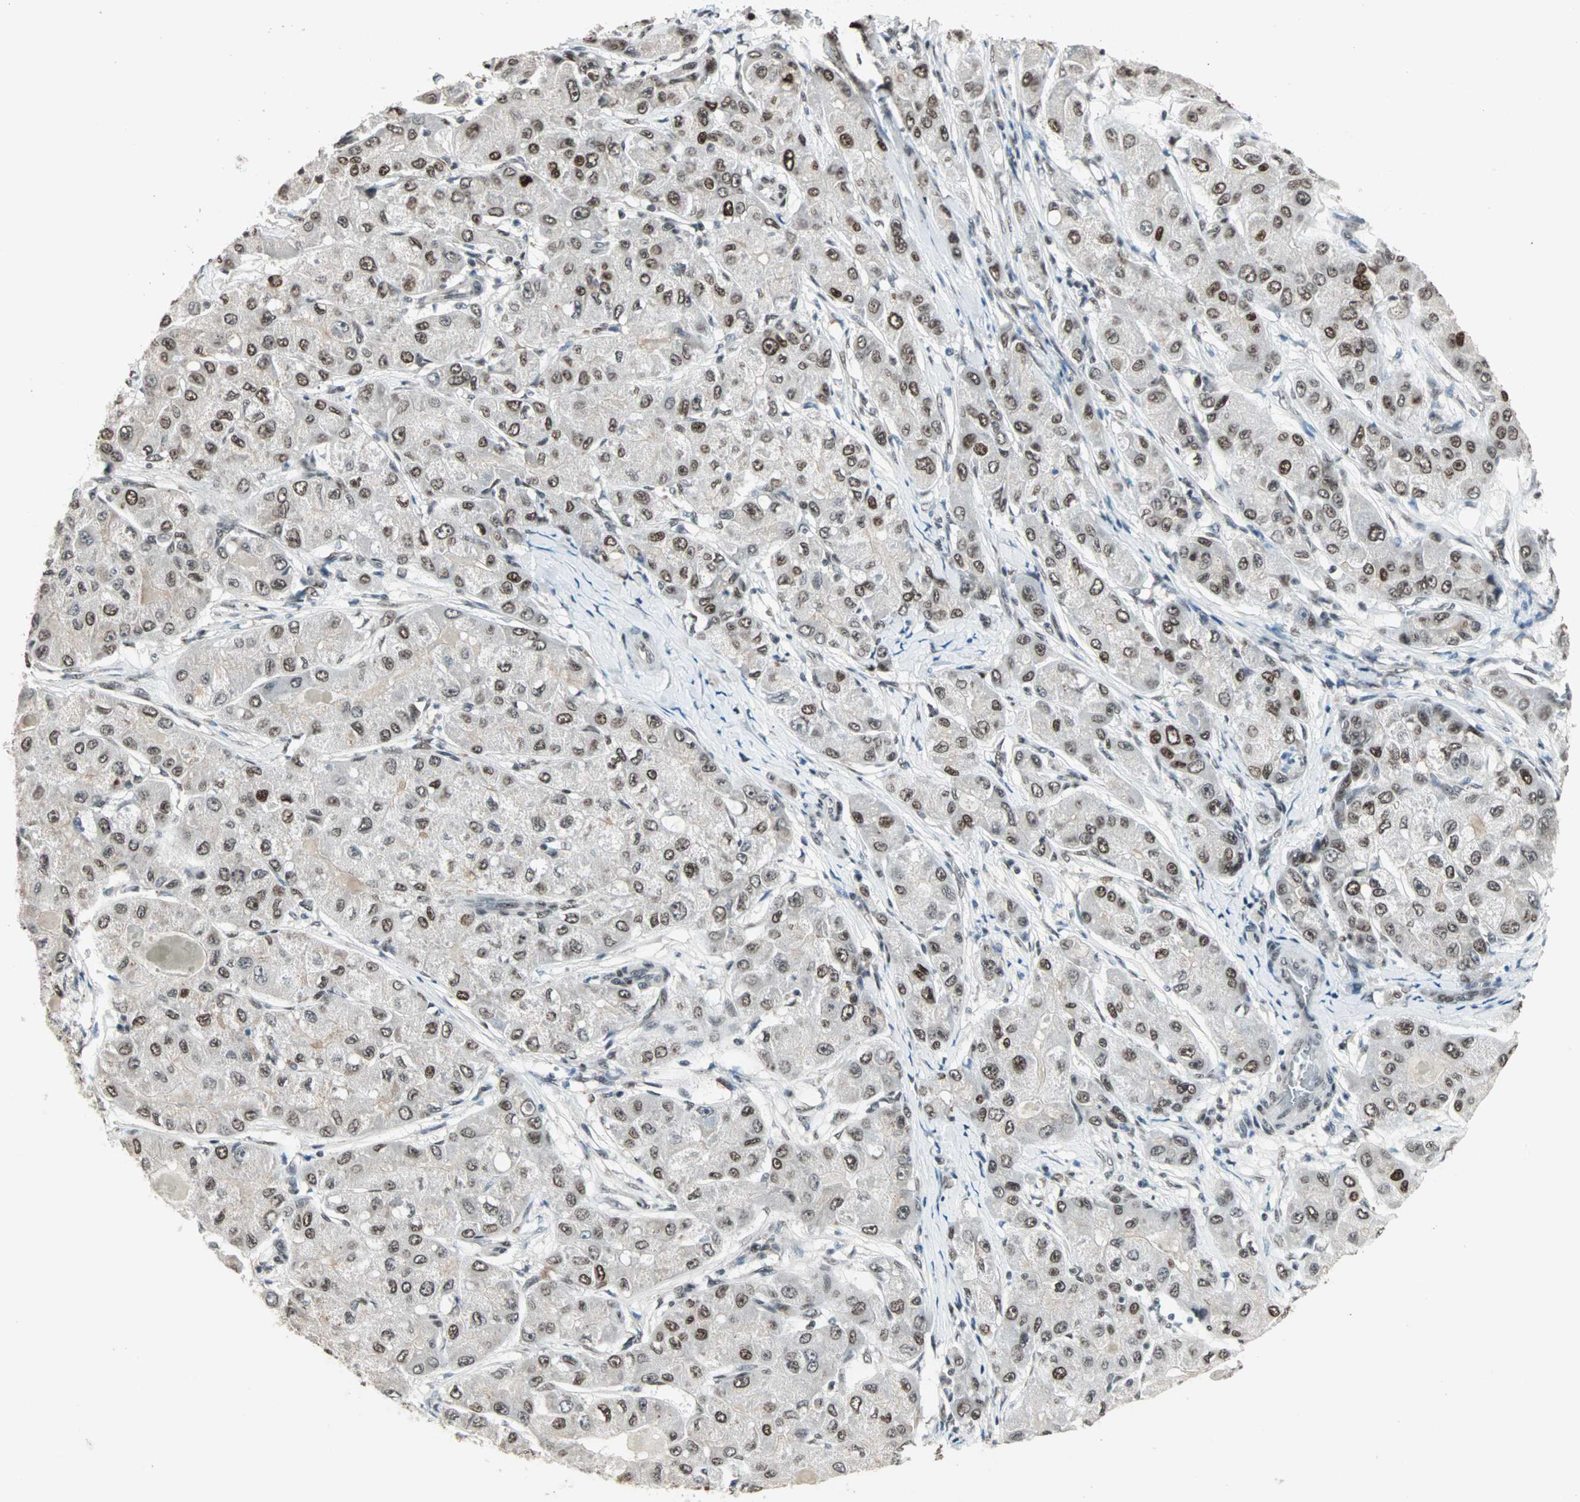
{"staining": {"intensity": "strong", "quantity": ">75%", "location": "nuclear"}, "tissue": "liver cancer", "cell_type": "Tumor cells", "image_type": "cancer", "snomed": [{"axis": "morphology", "description": "Carcinoma, Hepatocellular, NOS"}, {"axis": "topography", "description": "Liver"}], "caption": "This micrograph displays hepatocellular carcinoma (liver) stained with IHC to label a protein in brown. The nuclear of tumor cells show strong positivity for the protein. Nuclei are counter-stained blue.", "gene": "MDC1", "patient": {"sex": "male", "age": 80}}